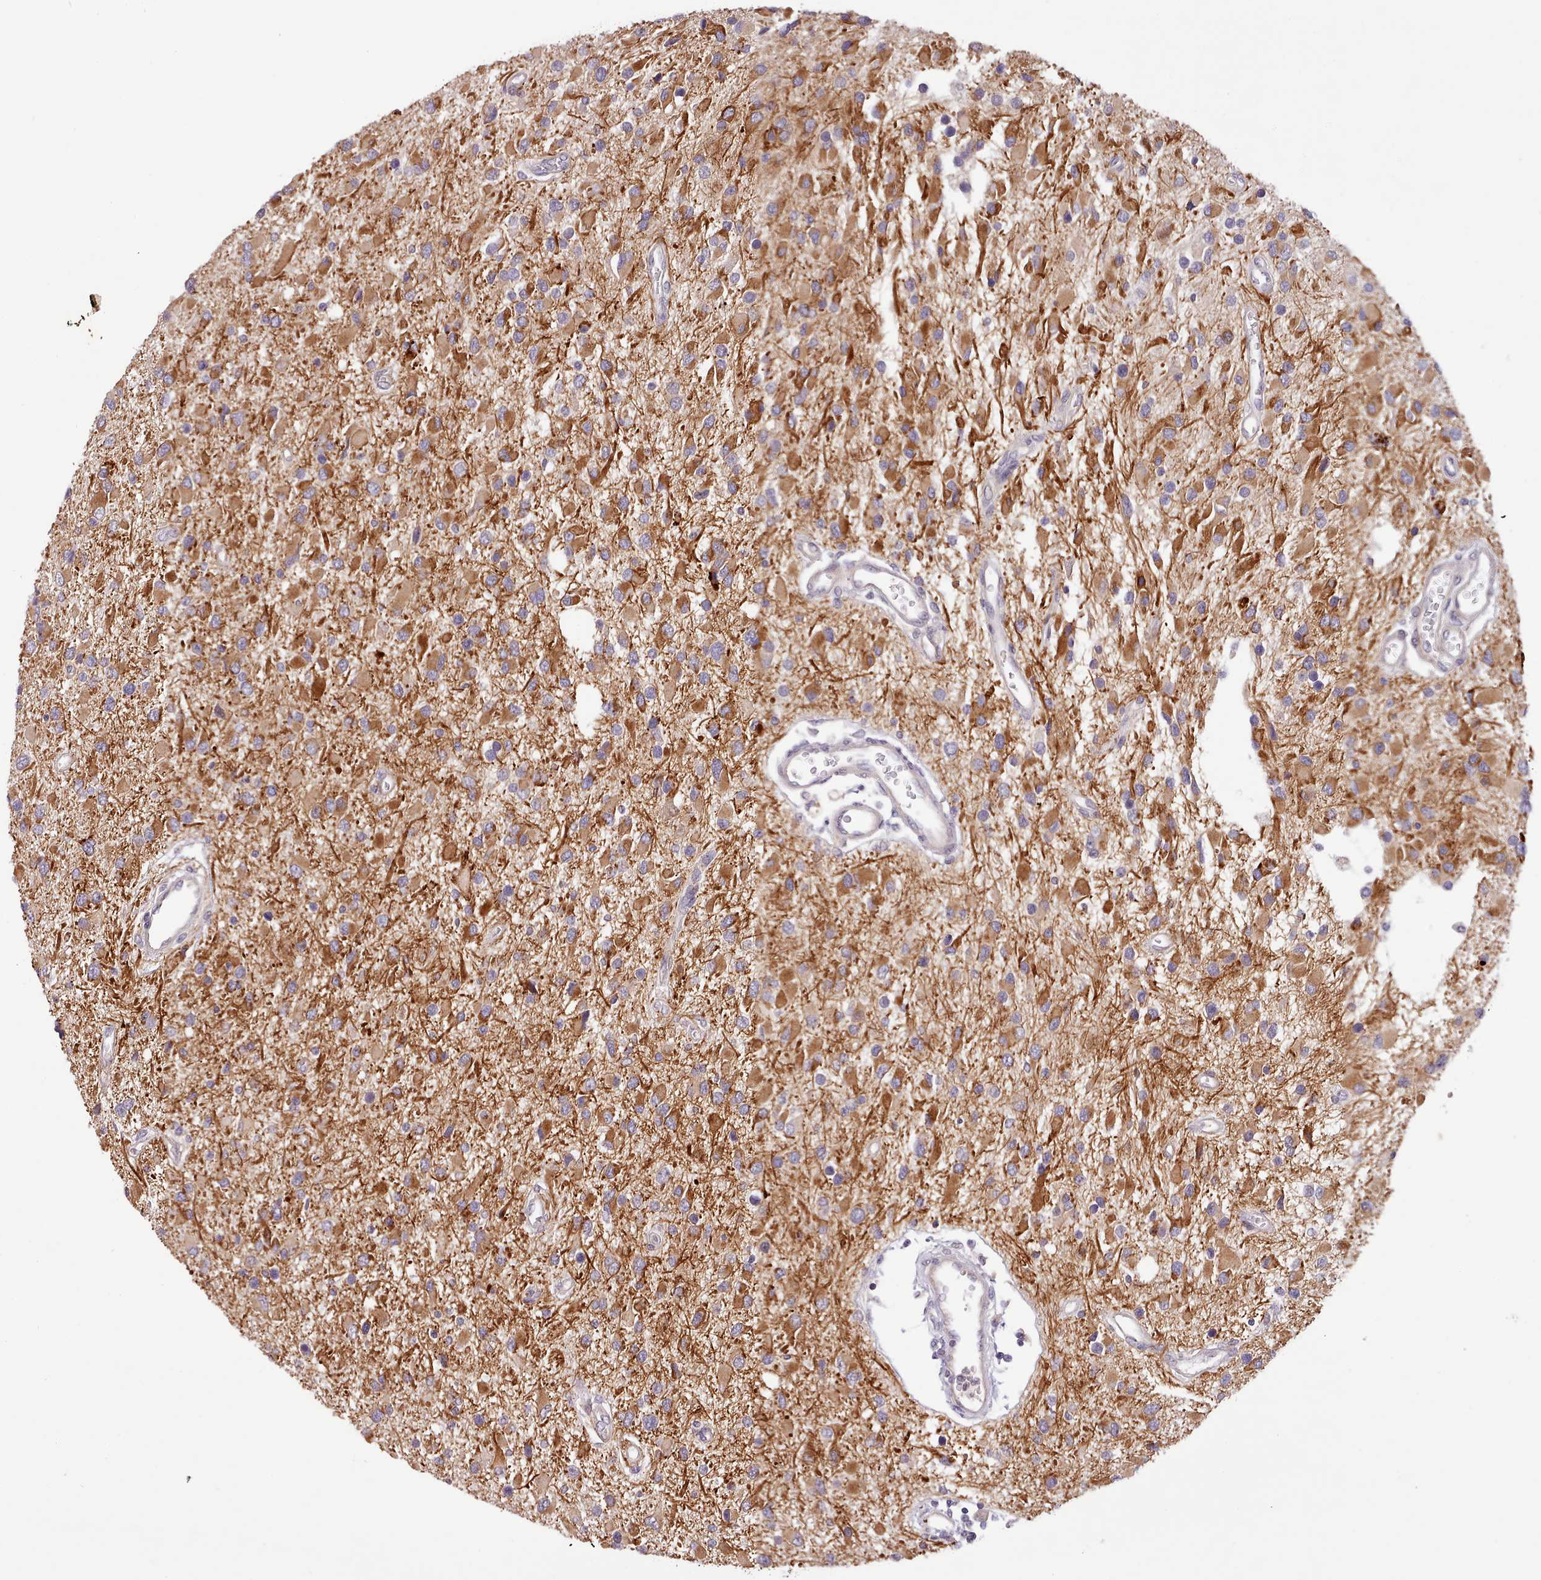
{"staining": {"intensity": "strong", "quantity": "25%-75%", "location": "cytoplasmic/membranous"}, "tissue": "glioma", "cell_type": "Tumor cells", "image_type": "cancer", "snomed": [{"axis": "morphology", "description": "Glioma, malignant, High grade"}, {"axis": "topography", "description": "Brain"}], "caption": "Glioma stained with DAB IHC demonstrates high levels of strong cytoplasmic/membranous expression in approximately 25%-75% of tumor cells.", "gene": "ZNF658", "patient": {"sex": "male", "age": 53}}